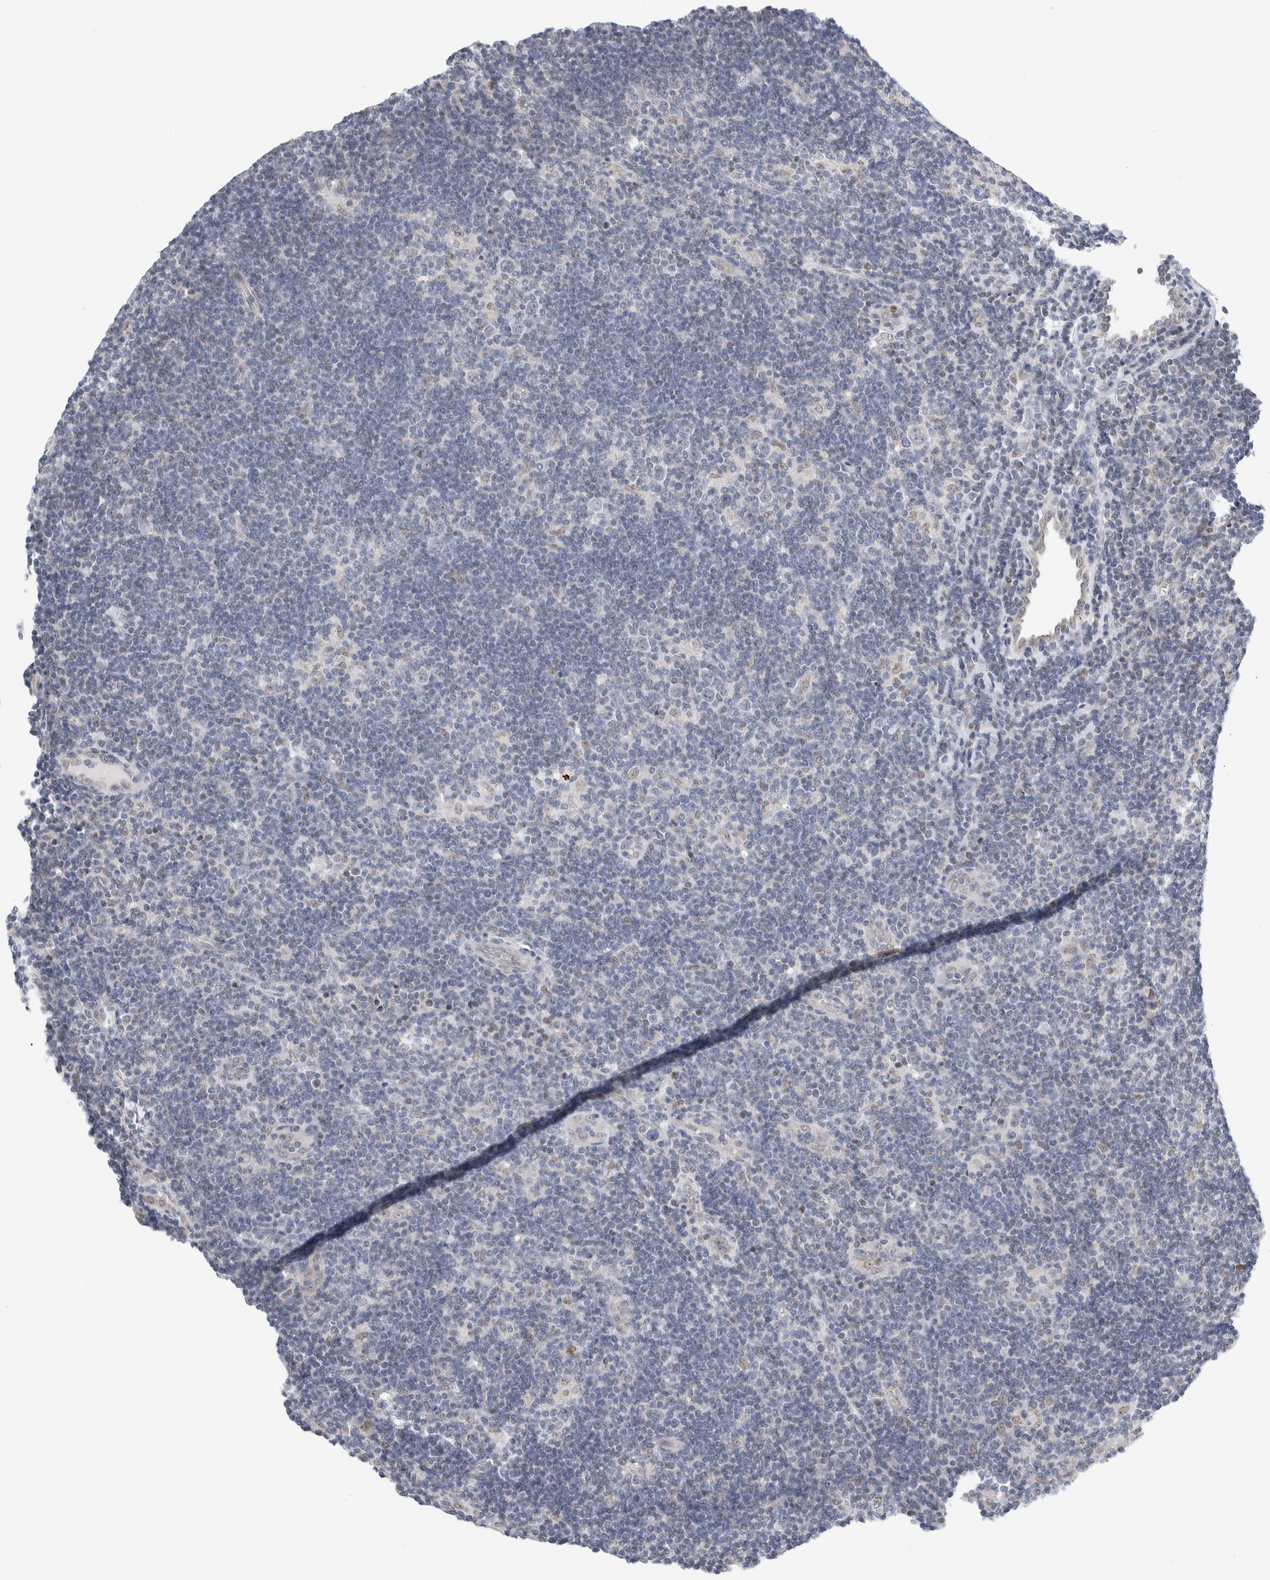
{"staining": {"intensity": "negative", "quantity": "none", "location": "none"}, "tissue": "lymphoma", "cell_type": "Tumor cells", "image_type": "cancer", "snomed": [{"axis": "morphology", "description": "Hodgkin's disease, NOS"}, {"axis": "topography", "description": "Lymph node"}], "caption": "Lymphoma was stained to show a protein in brown. There is no significant expression in tumor cells.", "gene": "NEUROD1", "patient": {"sex": "female", "age": 57}}